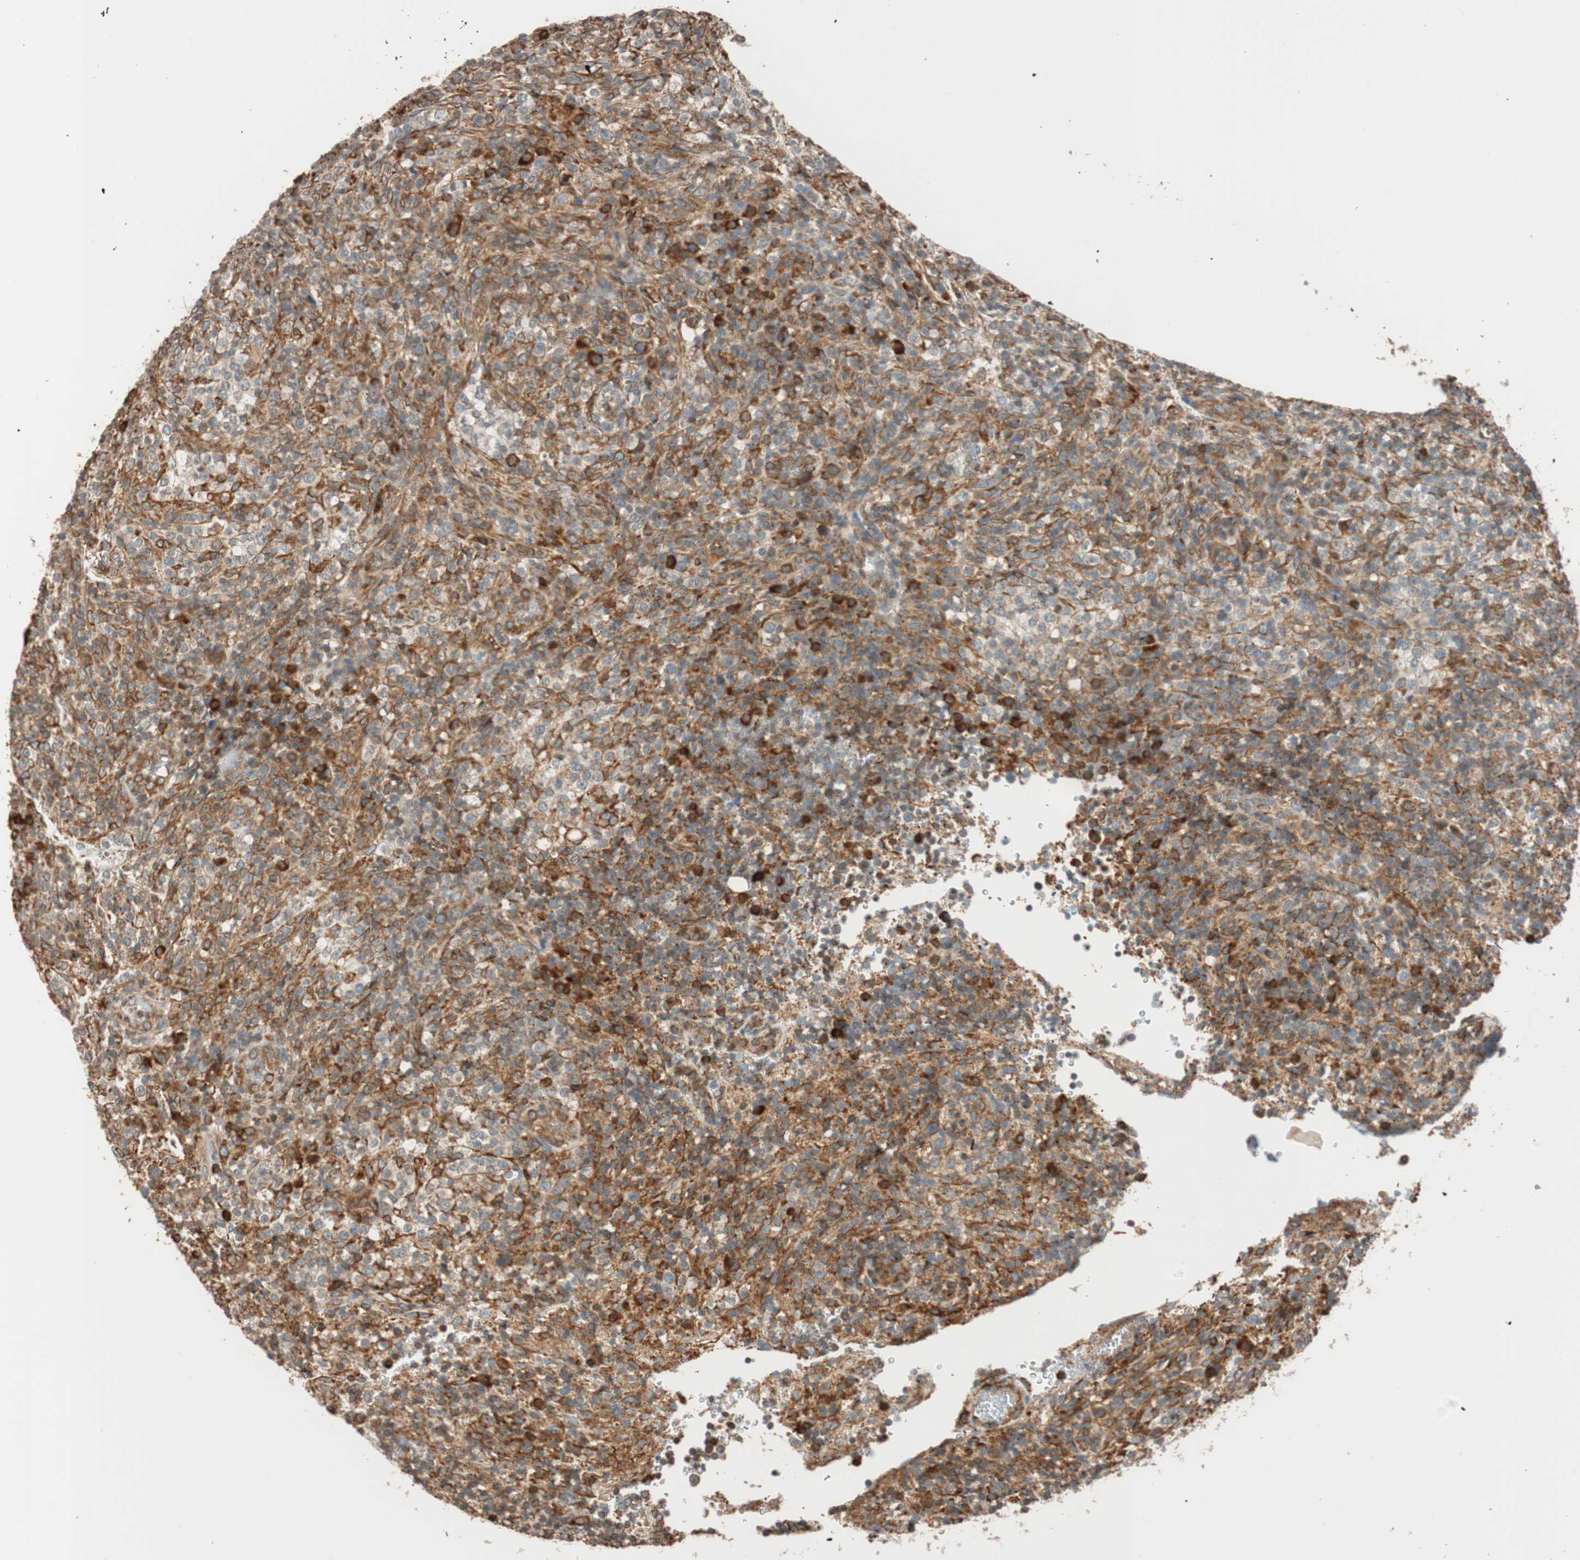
{"staining": {"intensity": "weak", "quantity": "25%-75%", "location": "cytoplasmic/membranous"}, "tissue": "lymphoma", "cell_type": "Tumor cells", "image_type": "cancer", "snomed": [{"axis": "morphology", "description": "Malignant lymphoma, non-Hodgkin's type, High grade"}, {"axis": "topography", "description": "Lymph node"}], "caption": "High-grade malignant lymphoma, non-Hodgkin's type tissue exhibits weak cytoplasmic/membranous expression in approximately 25%-75% of tumor cells, visualized by immunohistochemistry.", "gene": "PRKCSH", "patient": {"sex": "female", "age": 76}}